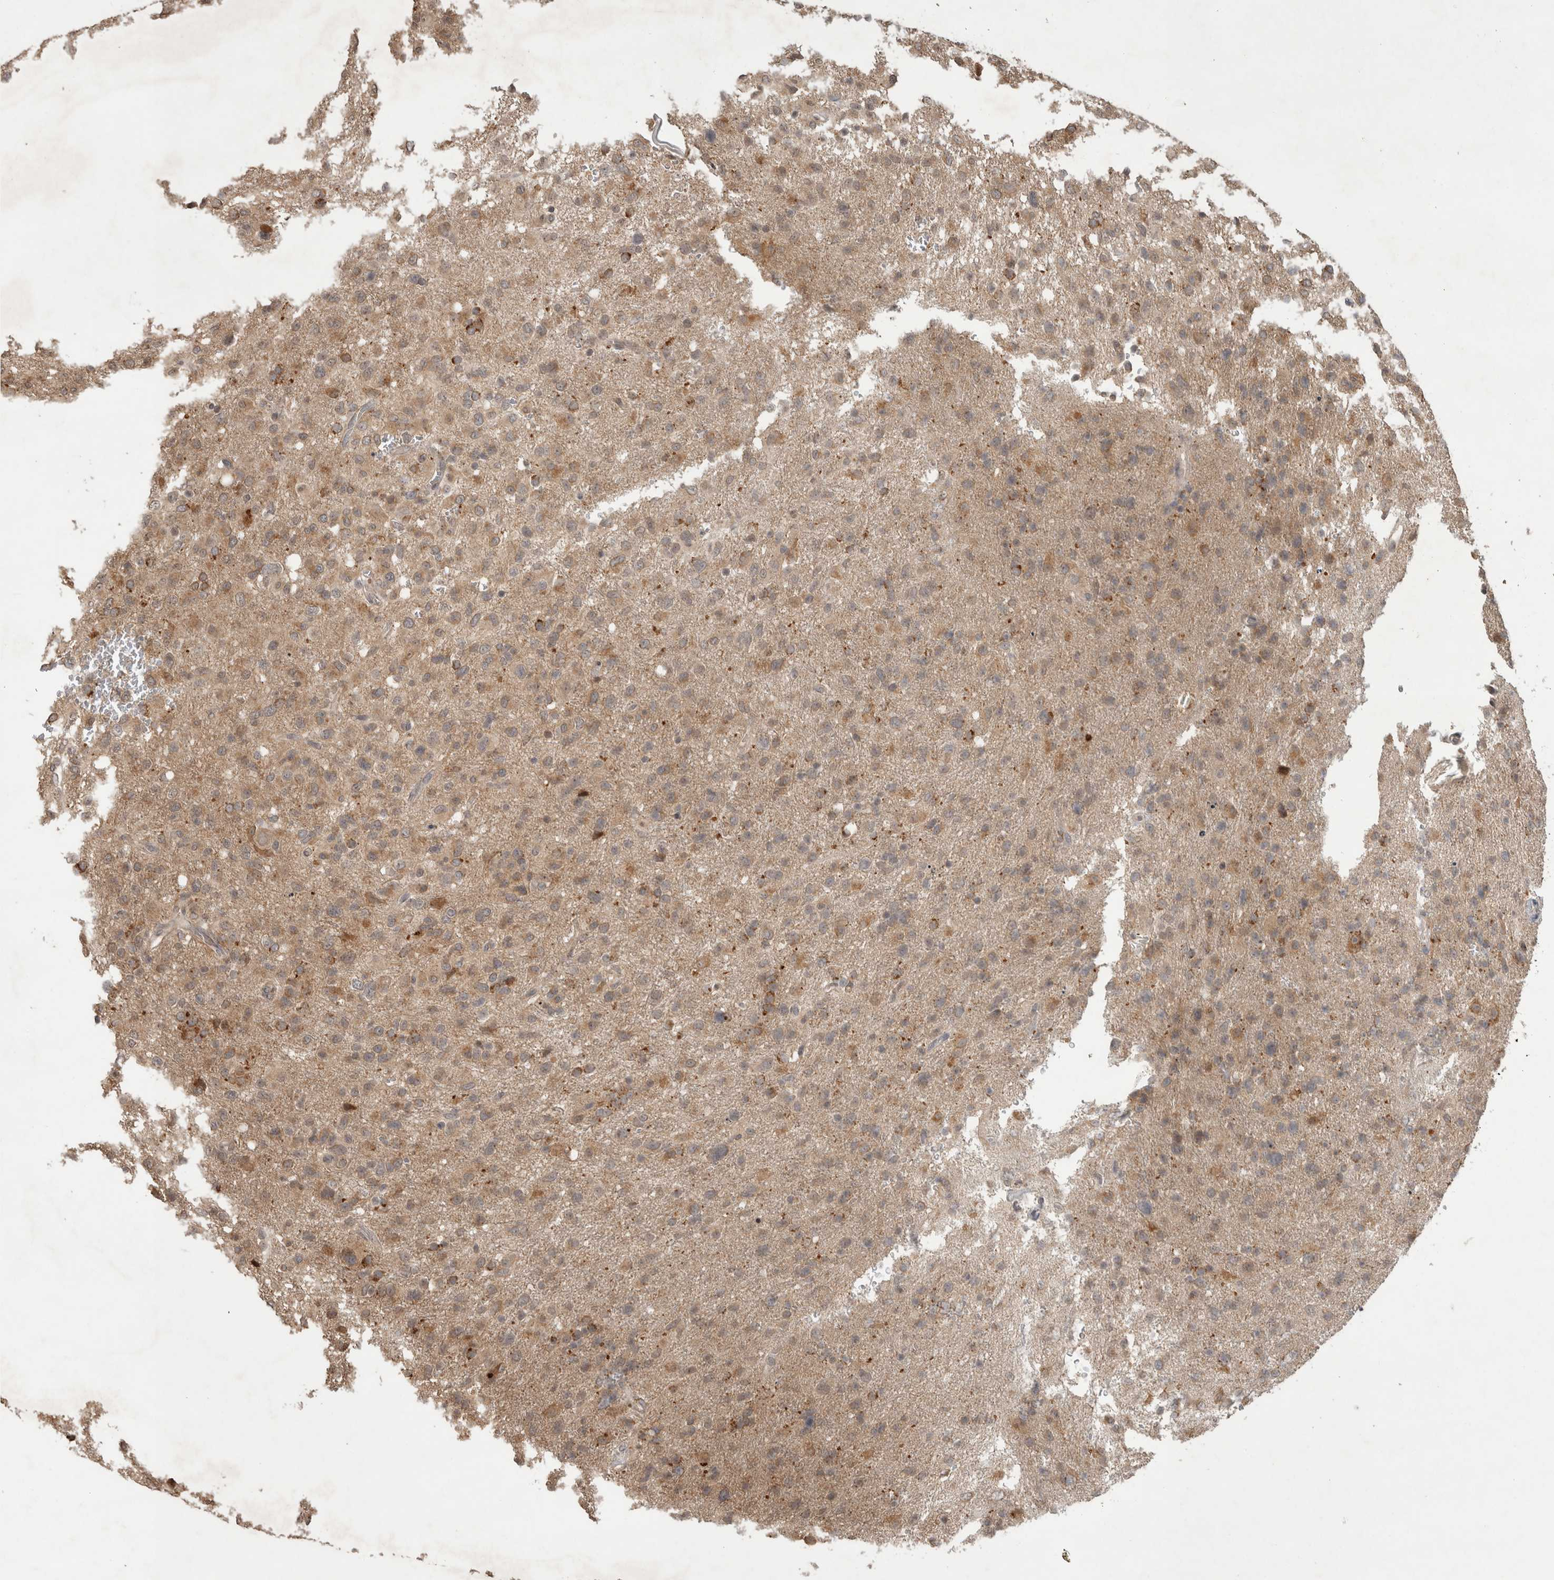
{"staining": {"intensity": "weak", "quantity": ">75%", "location": "cytoplasmic/membranous"}, "tissue": "glioma", "cell_type": "Tumor cells", "image_type": "cancer", "snomed": [{"axis": "morphology", "description": "Glioma, malignant, High grade"}, {"axis": "topography", "description": "Brain"}], "caption": "Immunohistochemistry (IHC) photomicrograph of human malignant glioma (high-grade) stained for a protein (brown), which reveals low levels of weak cytoplasmic/membranous positivity in approximately >75% of tumor cells.", "gene": "PITPNC1", "patient": {"sex": "female", "age": 57}}